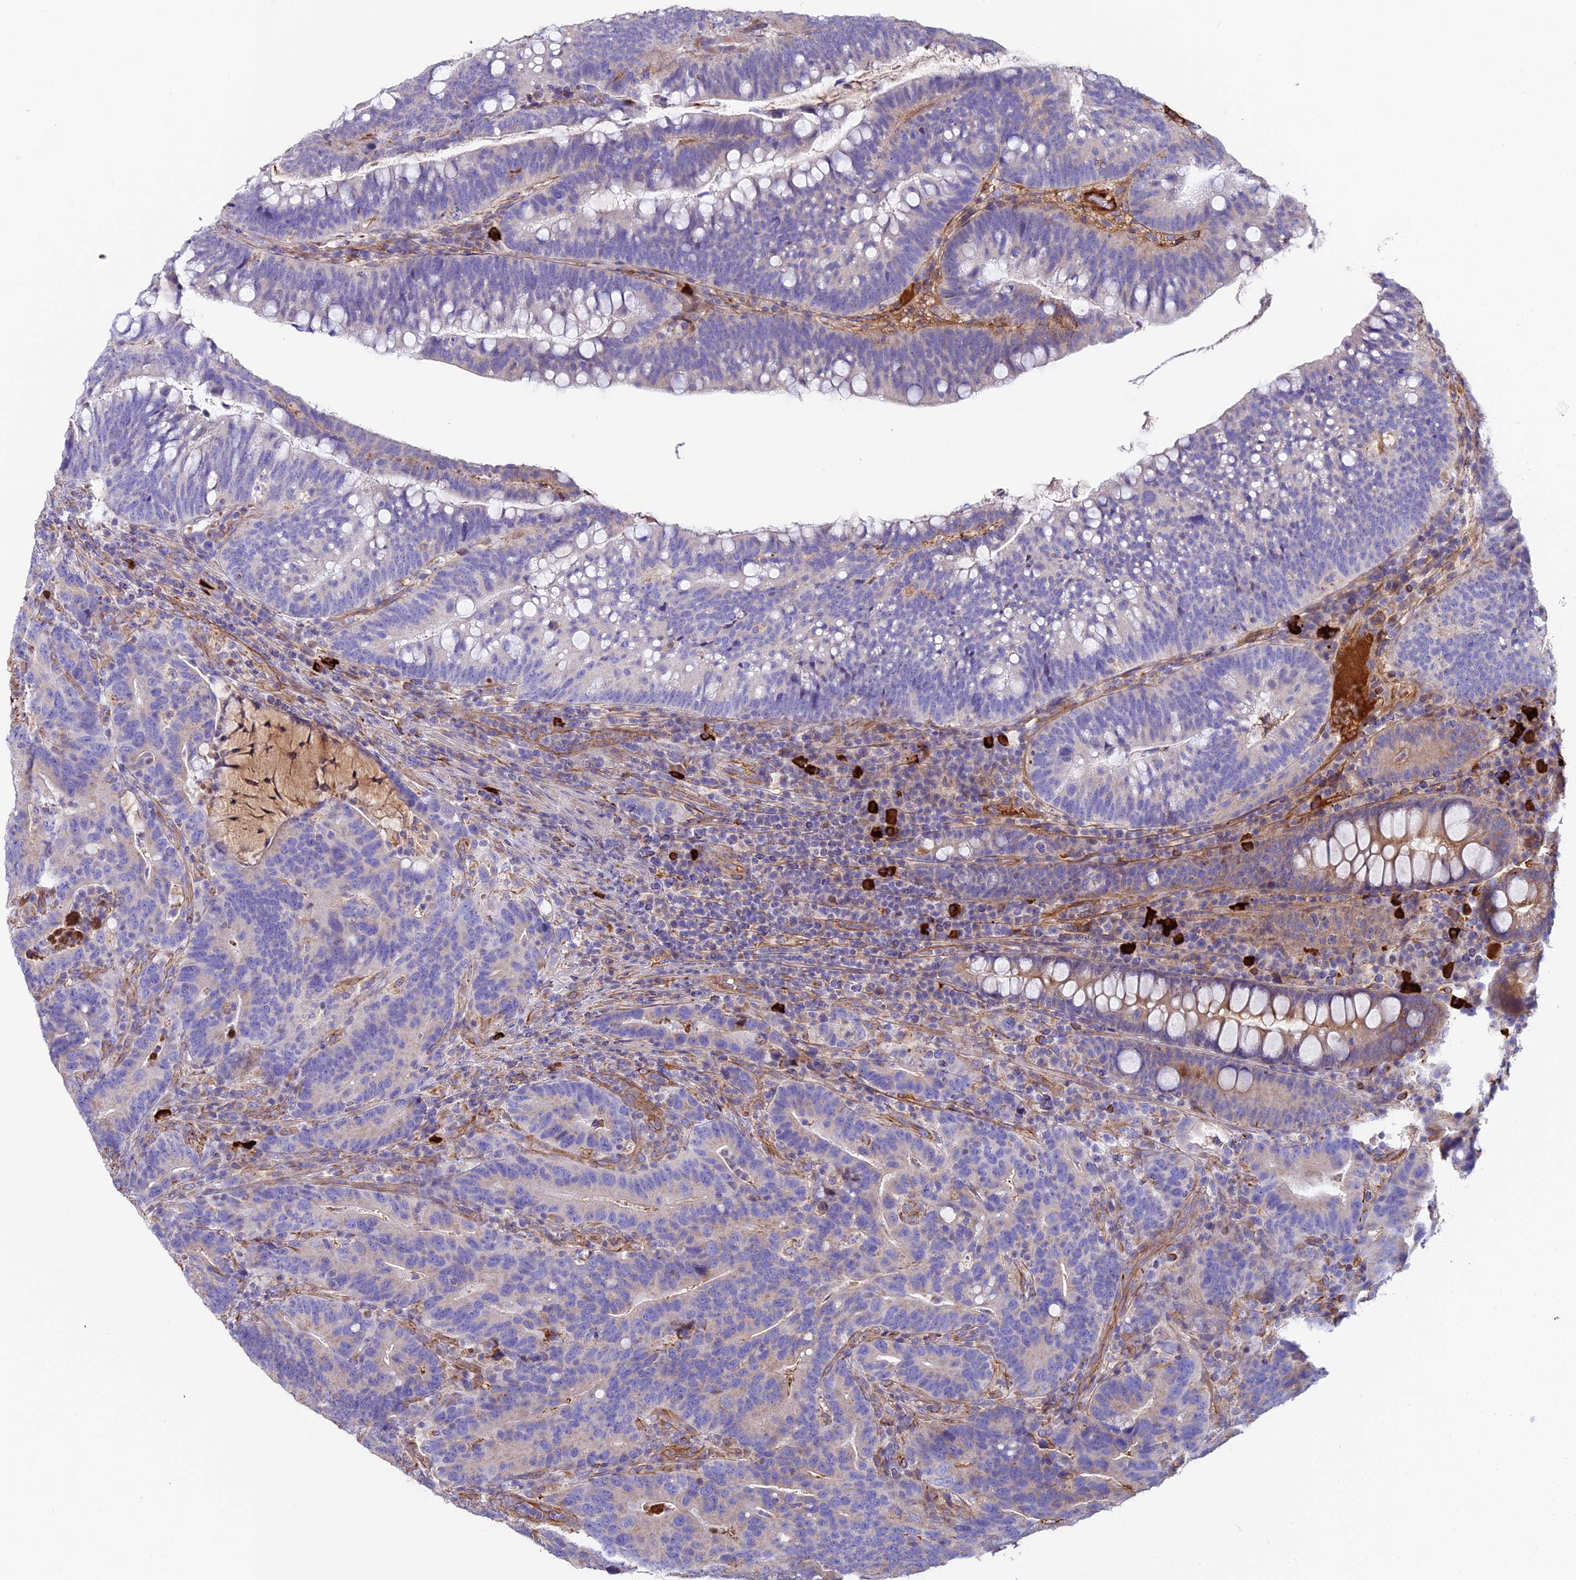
{"staining": {"intensity": "negative", "quantity": "none", "location": "none"}, "tissue": "colorectal cancer", "cell_type": "Tumor cells", "image_type": "cancer", "snomed": [{"axis": "morphology", "description": "Adenocarcinoma, NOS"}, {"axis": "topography", "description": "Colon"}], "caption": "Immunohistochemical staining of colorectal cancer reveals no significant staining in tumor cells.", "gene": "BEX4", "patient": {"sex": "female", "age": 66}}